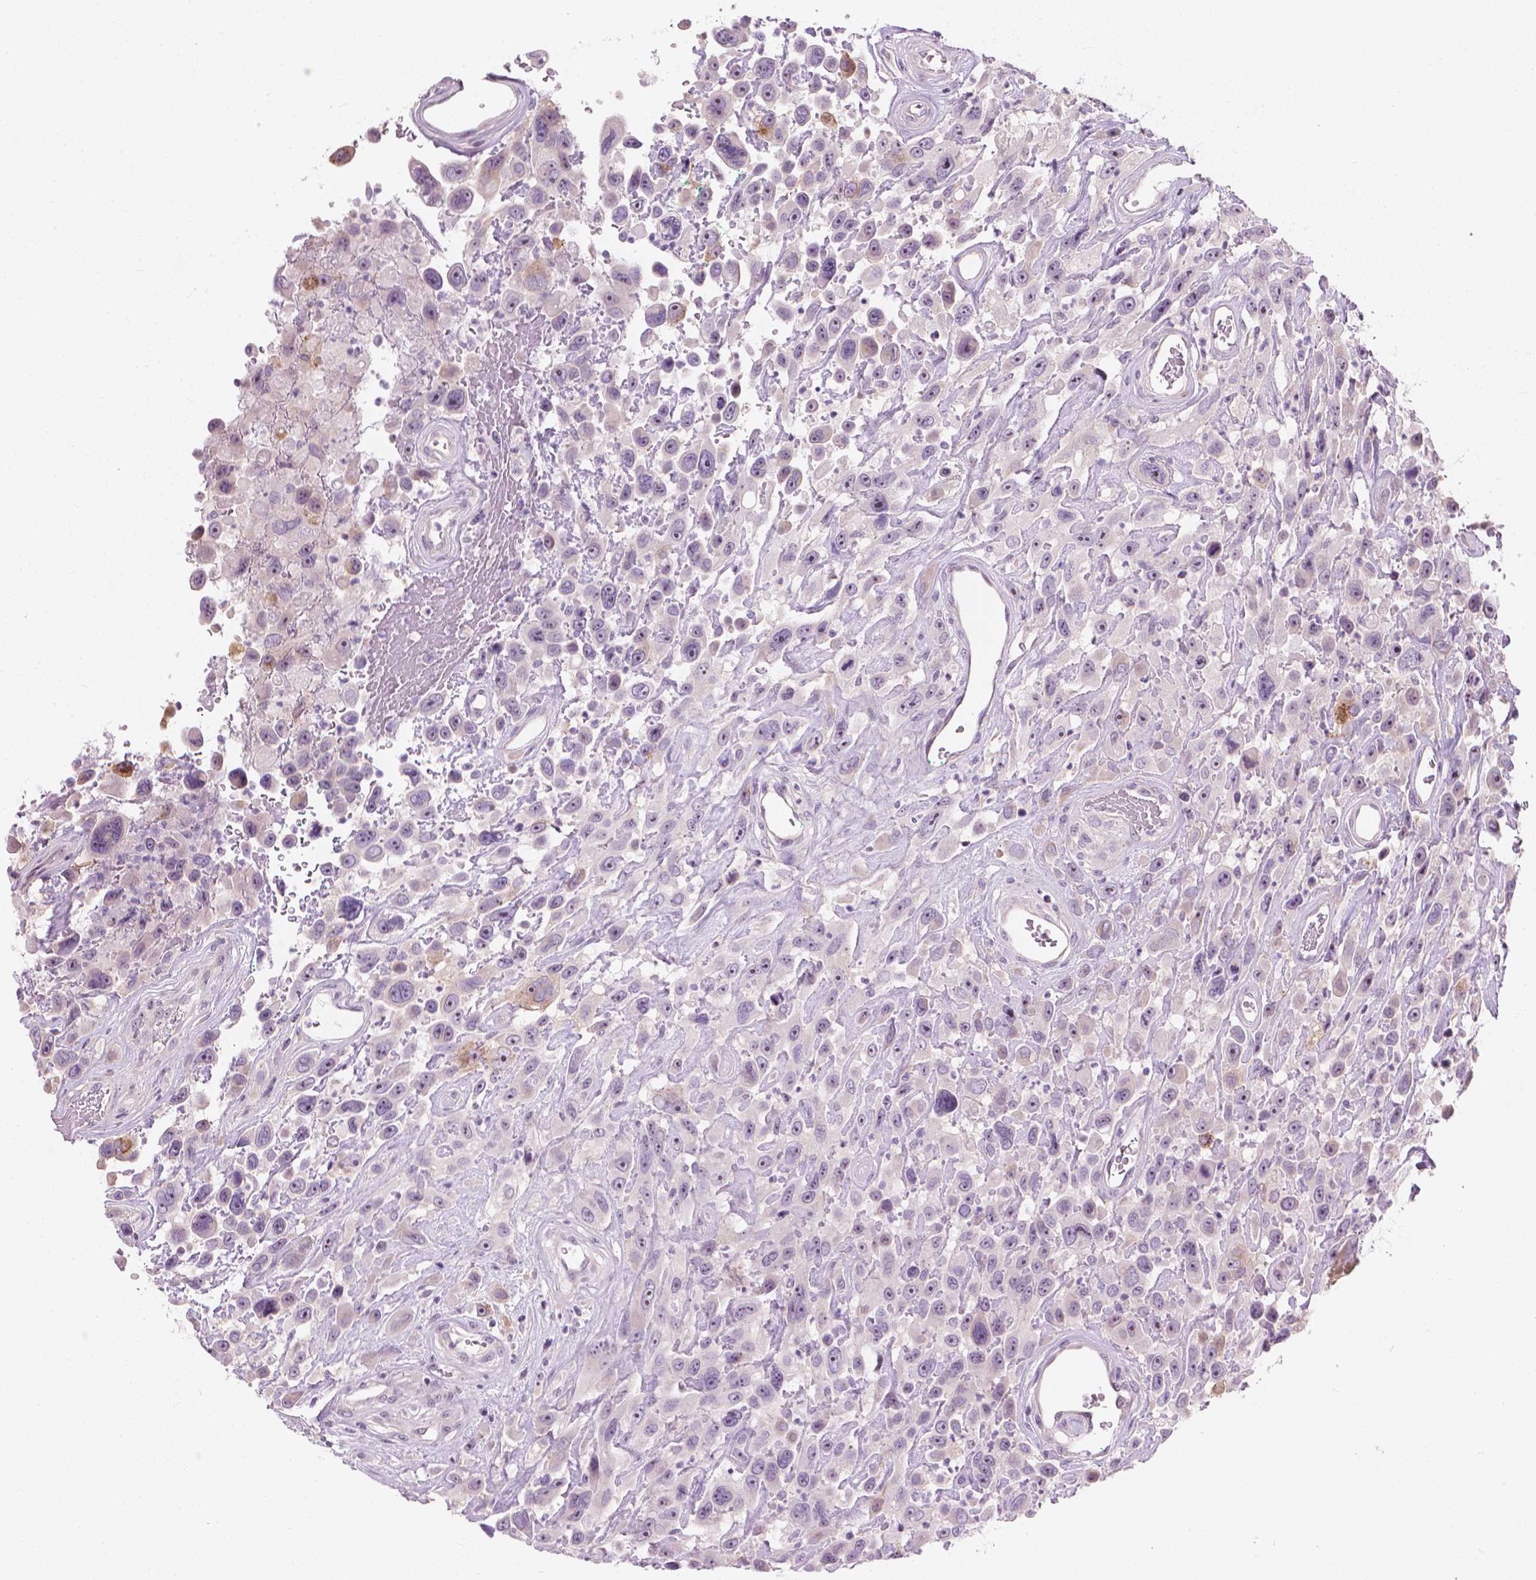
{"staining": {"intensity": "moderate", "quantity": "<25%", "location": "cytoplasmic/membranous"}, "tissue": "urothelial cancer", "cell_type": "Tumor cells", "image_type": "cancer", "snomed": [{"axis": "morphology", "description": "Urothelial carcinoma, High grade"}, {"axis": "topography", "description": "Urinary bladder"}], "caption": "An immunohistochemistry (IHC) image of neoplastic tissue is shown. Protein staining in brown shows moderate cytoplasmic/membranous positivity in urothelial carcinoma (high-grade) within tumor cells.", "gene": "GPRC5A", "patient": {"sex": "male", "age": 53}}